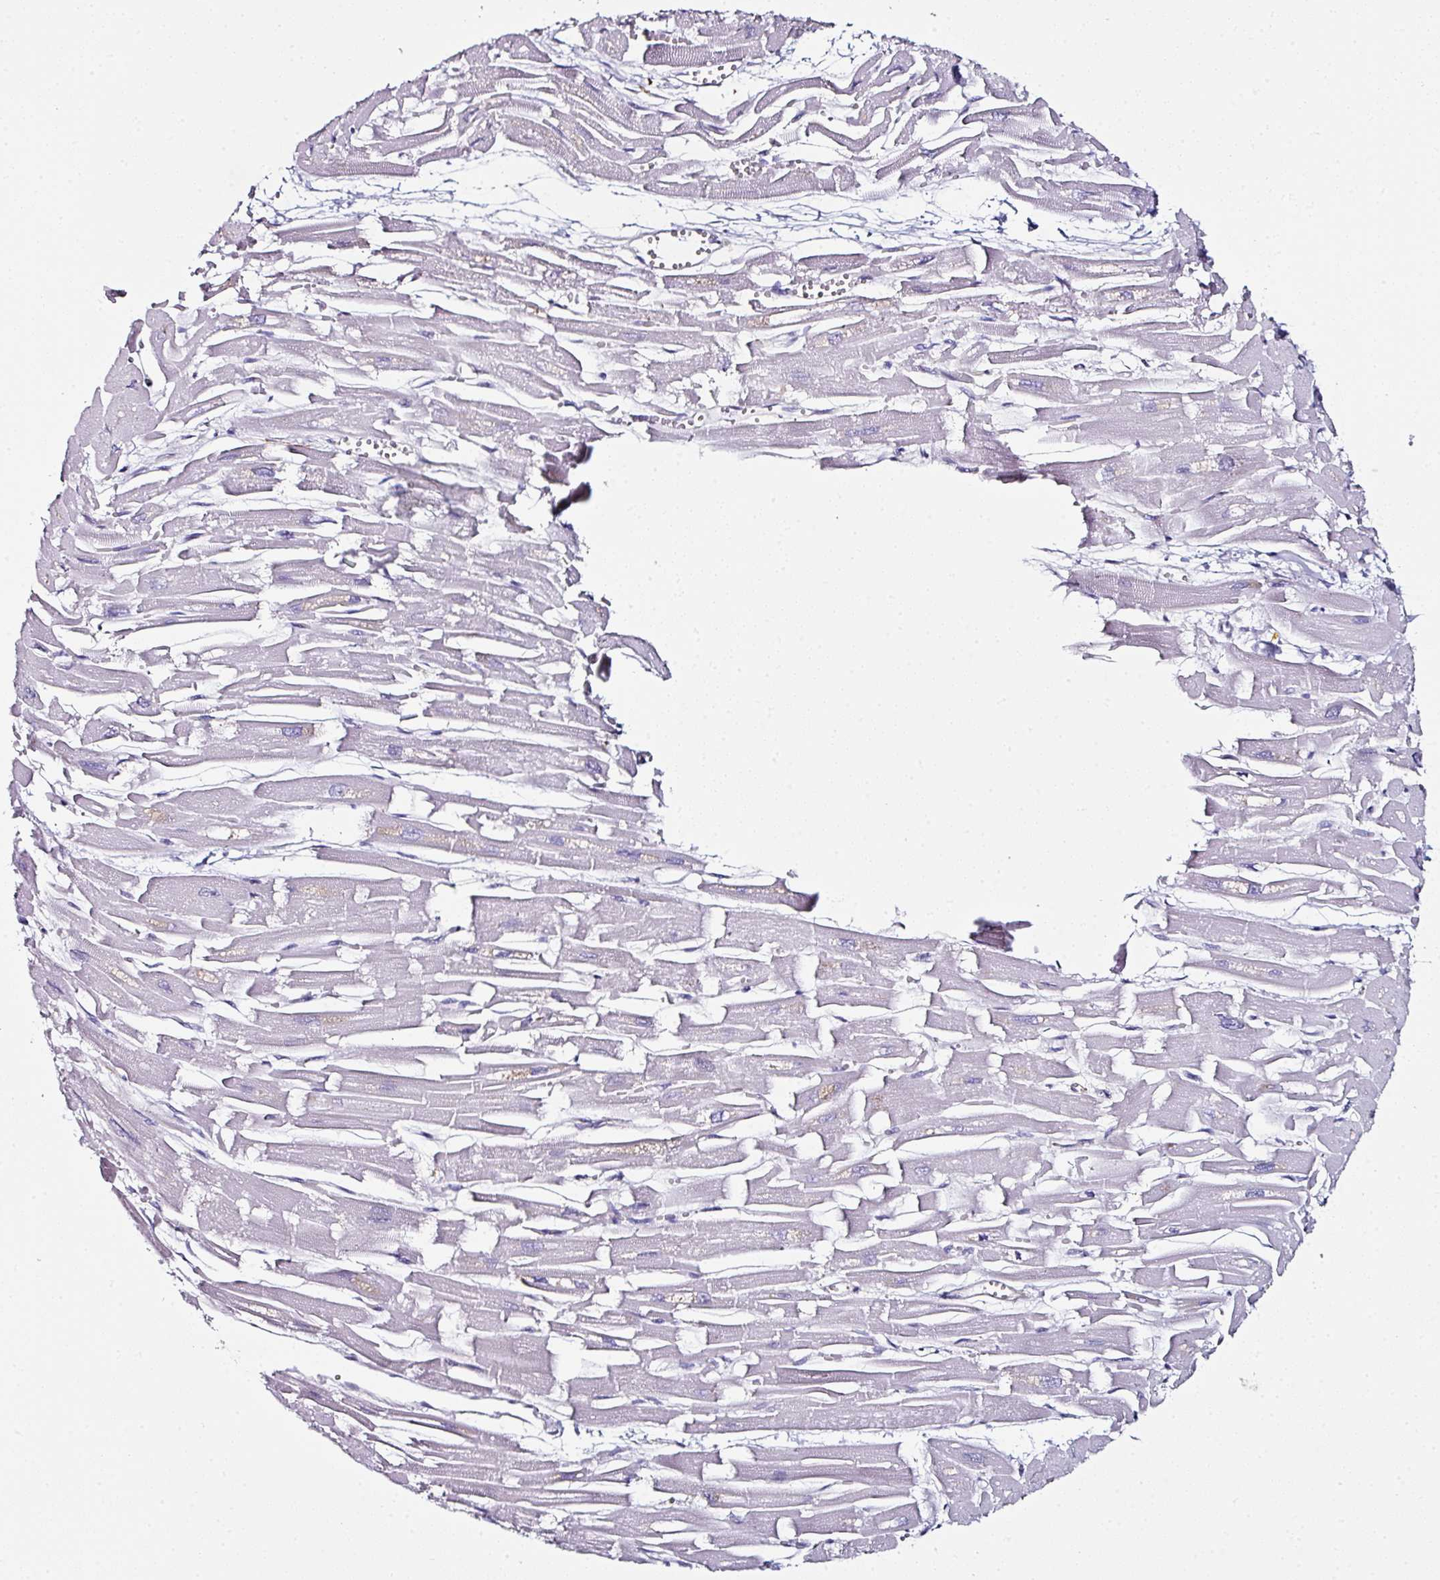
{"staining": {"intensity": "negative", "quantity": "none", "location": "none"}, "tissue": "heart muscle", "cell_type": "Cardiomyocytes", "image_type": "normal", "snomed": [{"axis": "morphology", "description": "Normal tissue, NOS"}, {"axis": "topography", "description": "Heart"}], "caption": "High magnification brightfield microscopy of normal heart muscle stained with DAB (3,3'-diaminobenzidine) (brown) and counterstained with hematoxylin (blue): cardiomyocytes show no significant positivity.", "gene": "TMPRSS9", "patient": {"sex": "male", "age": 54}}